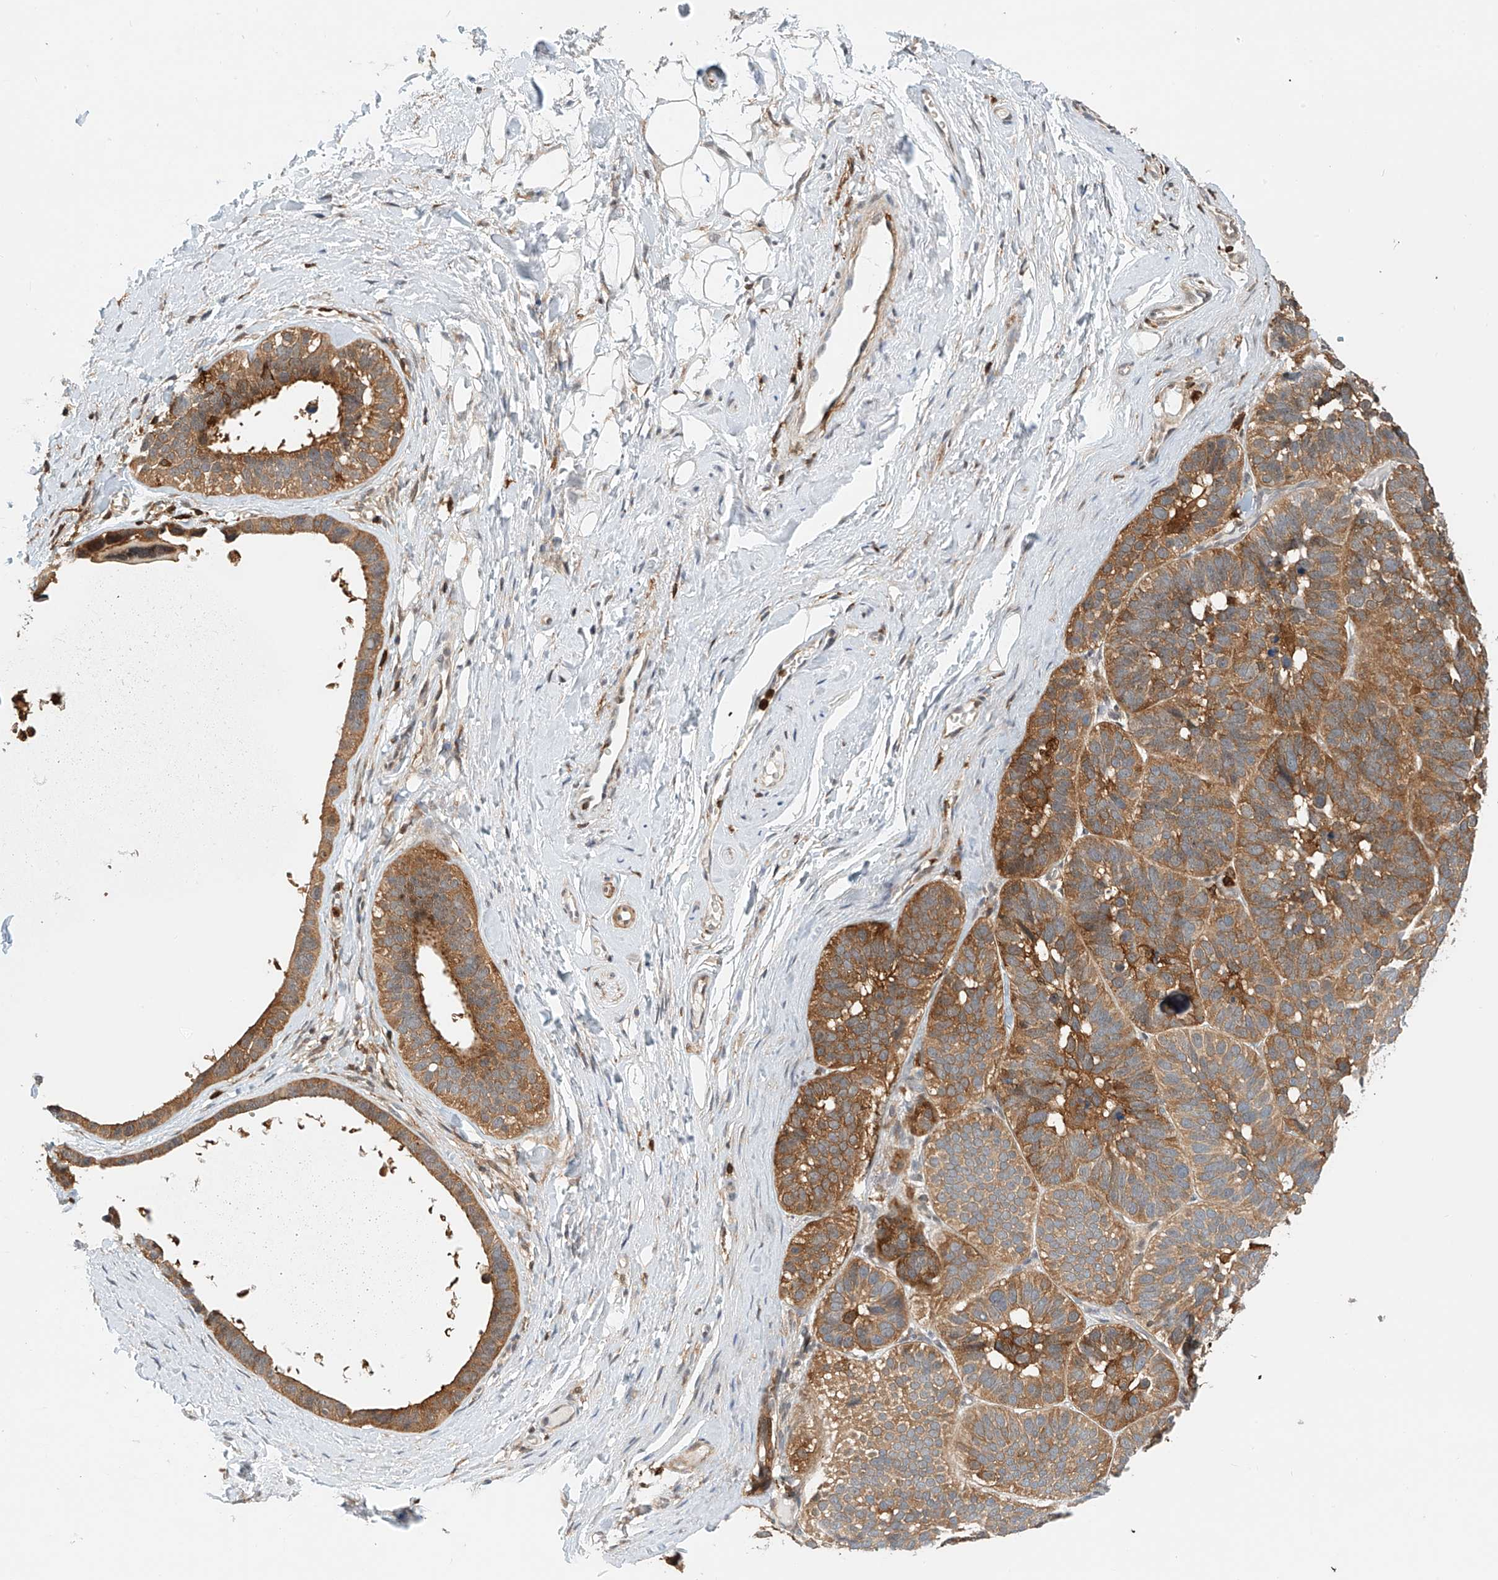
{"staining": {"intensity": "moderate", "quantity": ">75%", "location": "cytoplasmic/membranous"}, "tissue": "skin cancer", "cell_type": "Tumor cells", "image_type": "cancer", "snomed": [{"axis": "morphology", "description": "Basal cell carcinoma"}, {"axis": "topography", "description": "Skin"}], "caption": "Protein staining of skin basal cell carcinoma tissue shows moderate cytoplasmic/membranous expression in approximately >75% of tumor cells.", "gene": "MICAL1", "patient": {"sex": "male", "age": 62}}